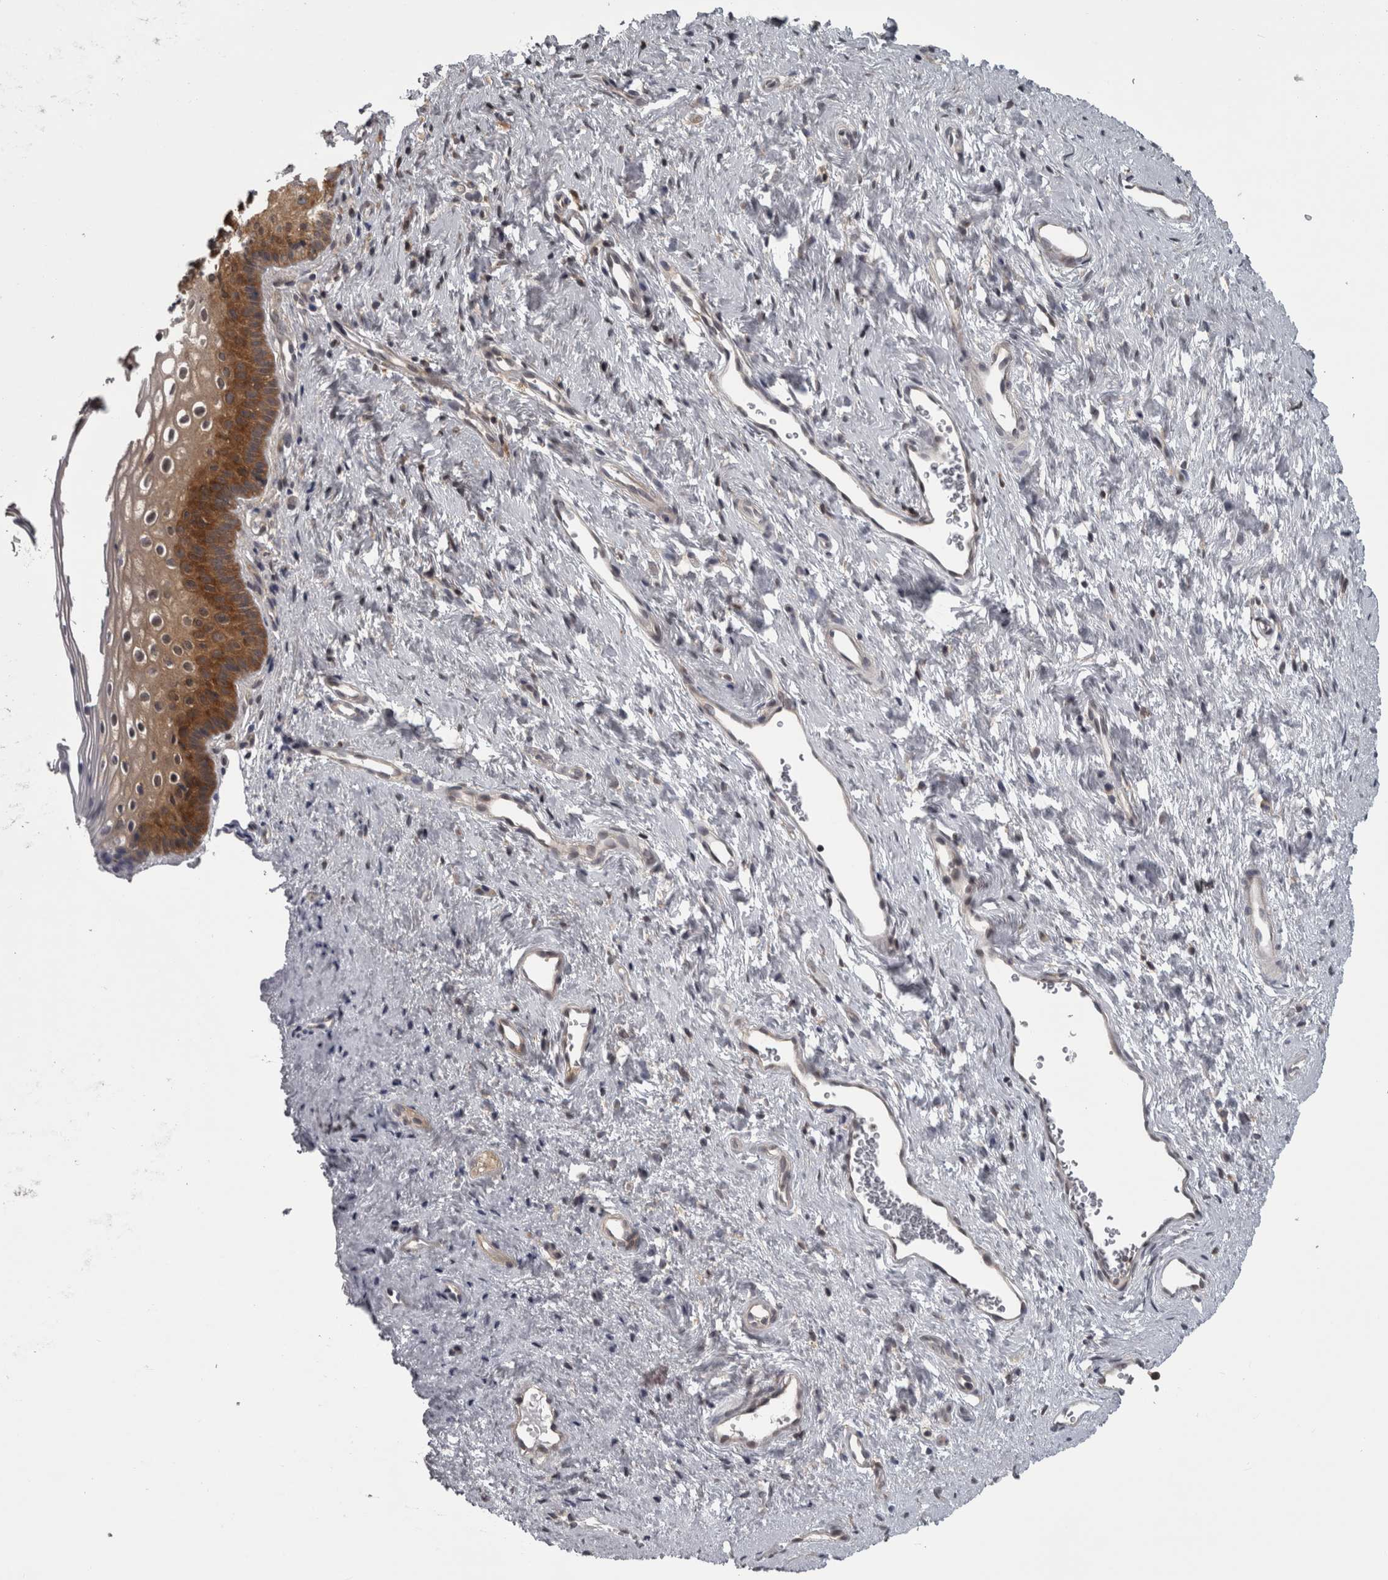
{"staining": {"intensity": "moderate", "quantity": "<25%", "location": "cytoplasmic/membranous"}, "tissue": "cervix", "cell_type": "Glandular cells", "image_type": "normal", "snomed": [{"axis": "morphology", "description": "Normal tissue, NOS"}, {"axis": "topography", "description": "Cervix"}], "caption": "High-magnification brightfield microscopy of unremarkable cervix stained with DAB (3,3'-diaminobenzidine) (brown) and counterstained with hematoxylin (blue). glandular cells exhibit moderate cytoplasmic/membranous staining is appreciated in about<25% of cells.", "gene": "CACYBP", "patient": {"sex": "female", "age": 27}}